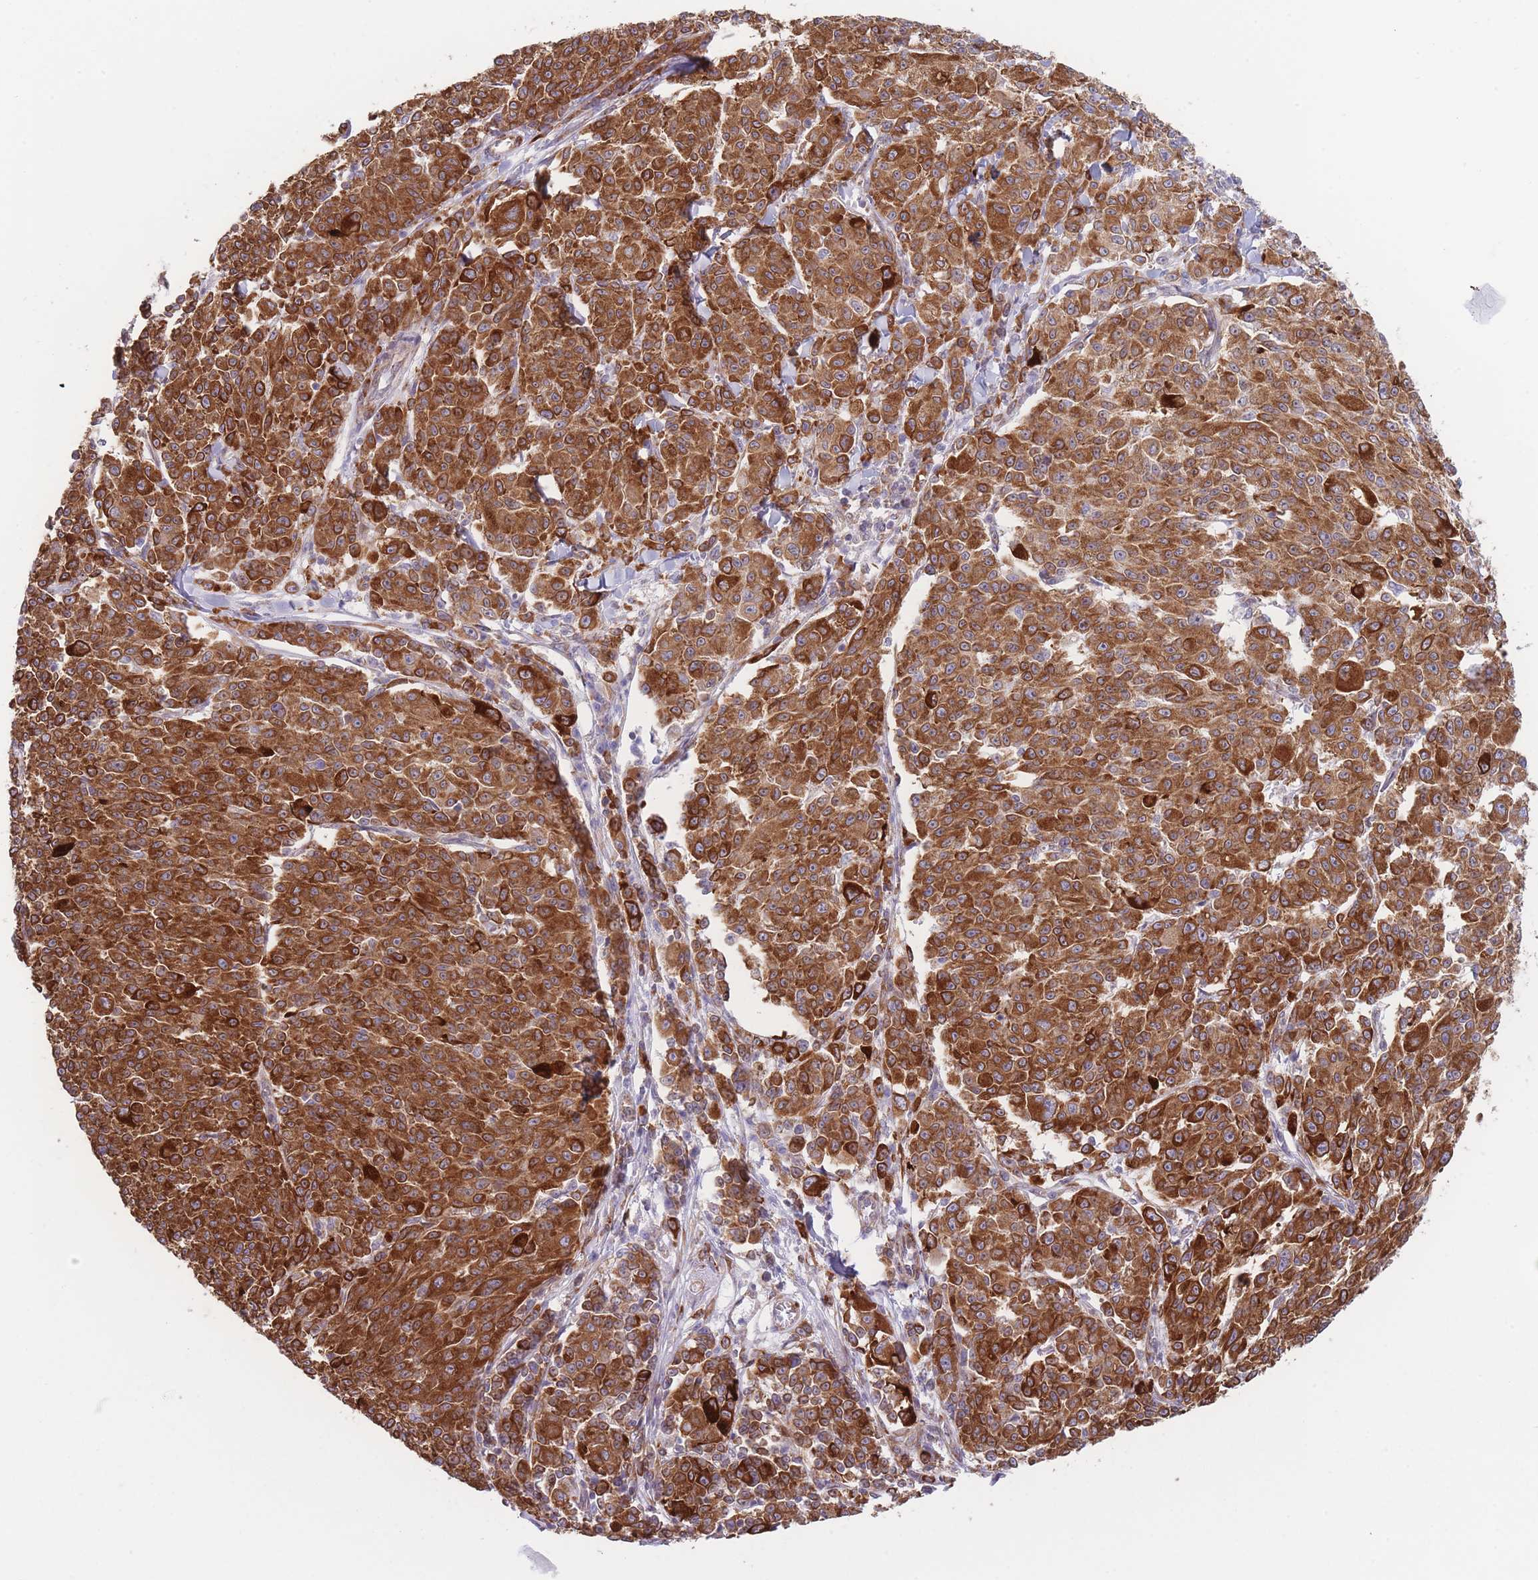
{"staining": {"intensity": "strong", "quantity": ">75%", "location": "cytoplasmic/membranous"}, "tissue": "melanoma", "cell_type": "Tumor cells", "image_type": "cancer", "snomed": [{"axis": "morphology", "description": "Malignant melanoma, NOS"}, {"axis": "topography", "description": "Skin"}], "caption": "This image reveals immunohistochemistry (IHC) staining of human melanoma, with high strong cytoplasmic/membranous staining in about >75% of tumor cells.", "gene": "AK9", "patient": {"sex": "female", "age": 52}}